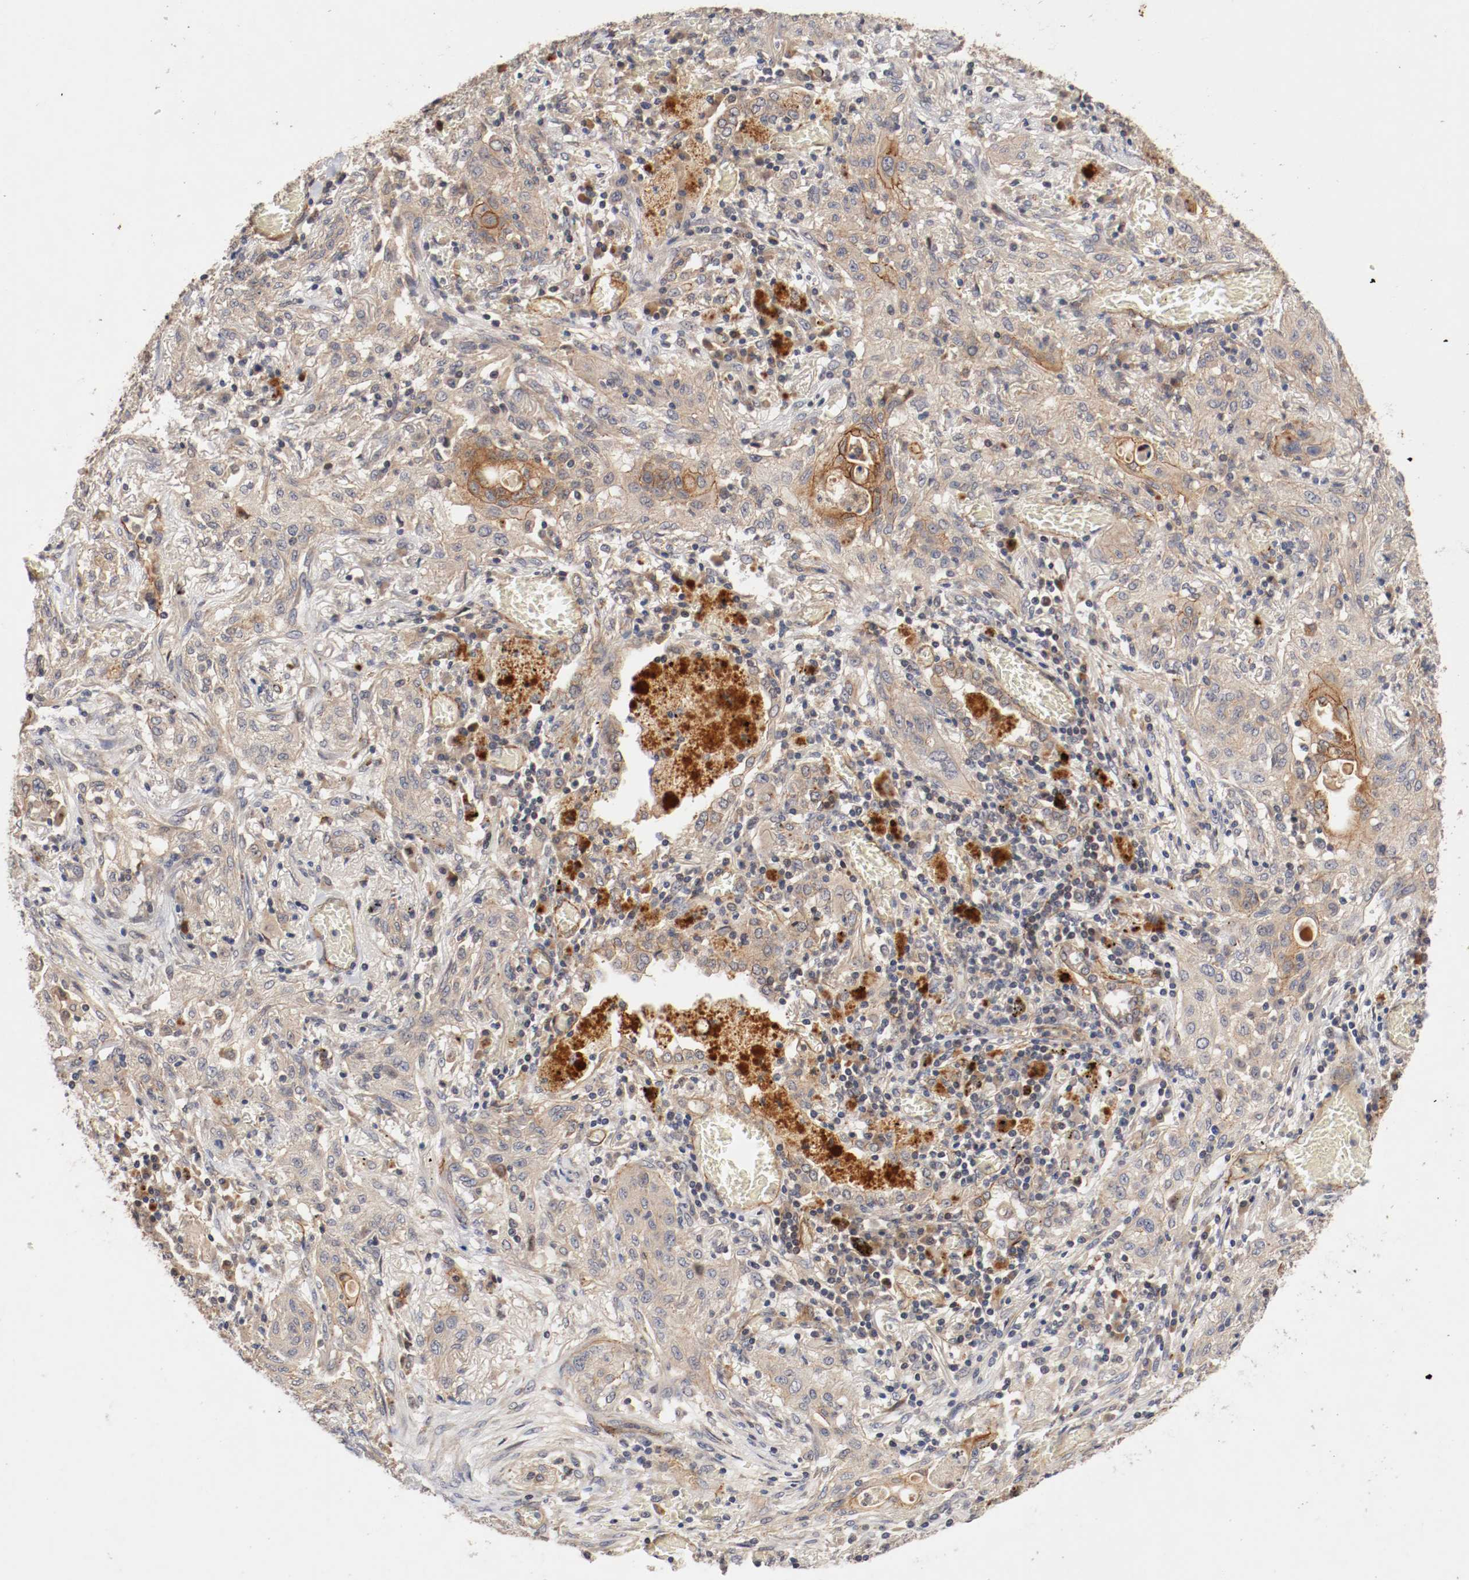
{"staining": {"intensity": "weak", "quantity": ">75%", "location": "cytoplasmic/membranous"}, "tissue": "lung cancer", "cell_type": "Tumor cells", "image_type": "cancer", "snomed": [{"axis": "morphology", "description": "Squamous cell carcinoma, NOS"}, {"axis": "topography", "description": "Lung"}], "caption": "A brown stain shows weak cytoplasmic/membranous positivity of a protein in human lung squamous cell carcinoma tumor cells.", "gene": "TYK2", "patient": {"sex": "female", "age": 47}}